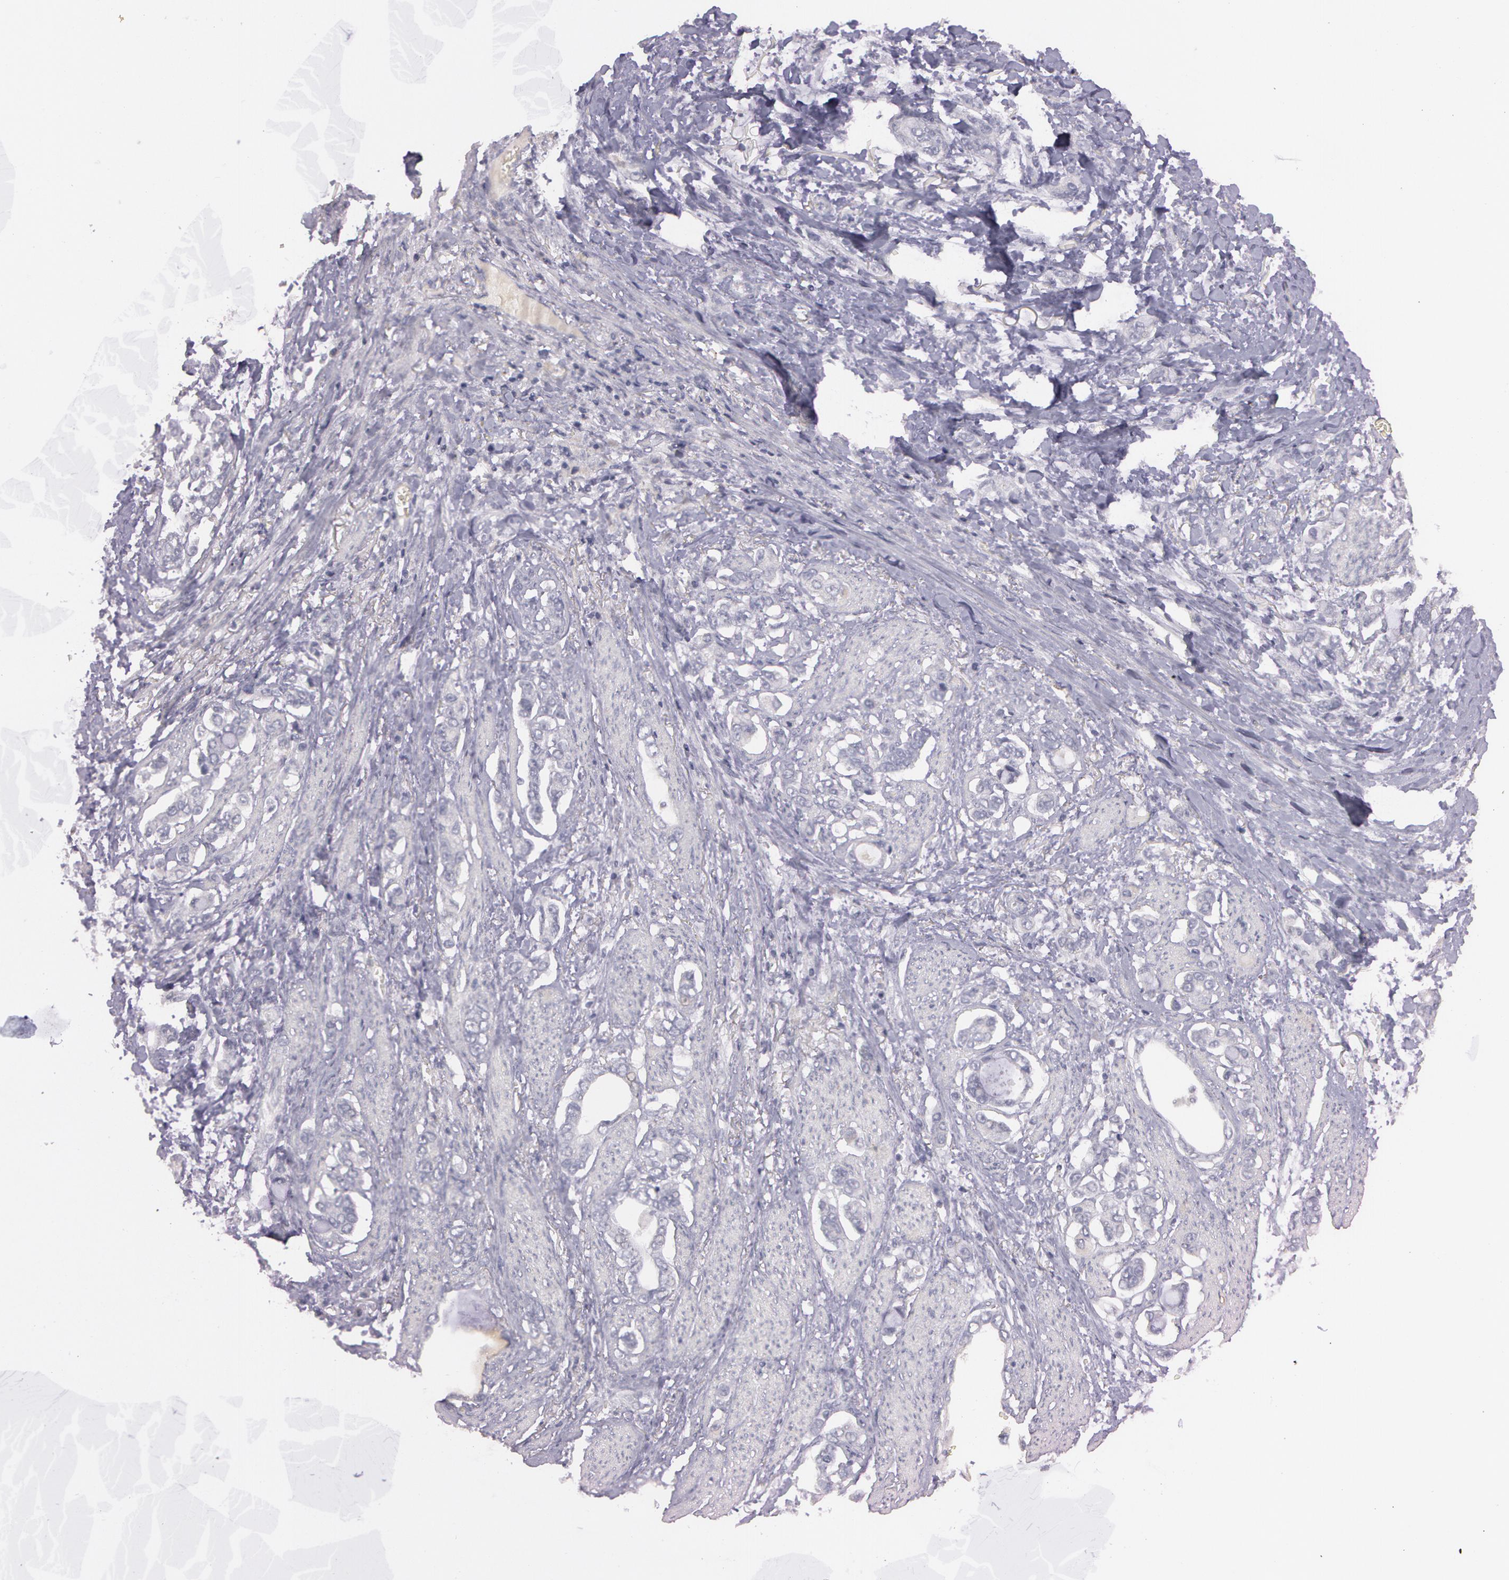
{"staining": {"intensity": "negative", "quantity": "none", "location": "none"}, "tissue": "stomach cancer", "cell_type": "Tumor cells", "image_type": "cancer", "snomed": [{"axis": "morphology", "description": "Adenocarcinoma, NOS"}, {"axis": "topography", "description": "Stomach"}], "caption": "The image exhibits no significant positivity in tumor cells of stomach cancer (adenocarcinoma).", "gene": "MXRA5", "patient": {"sex": "male", "age": 78}}